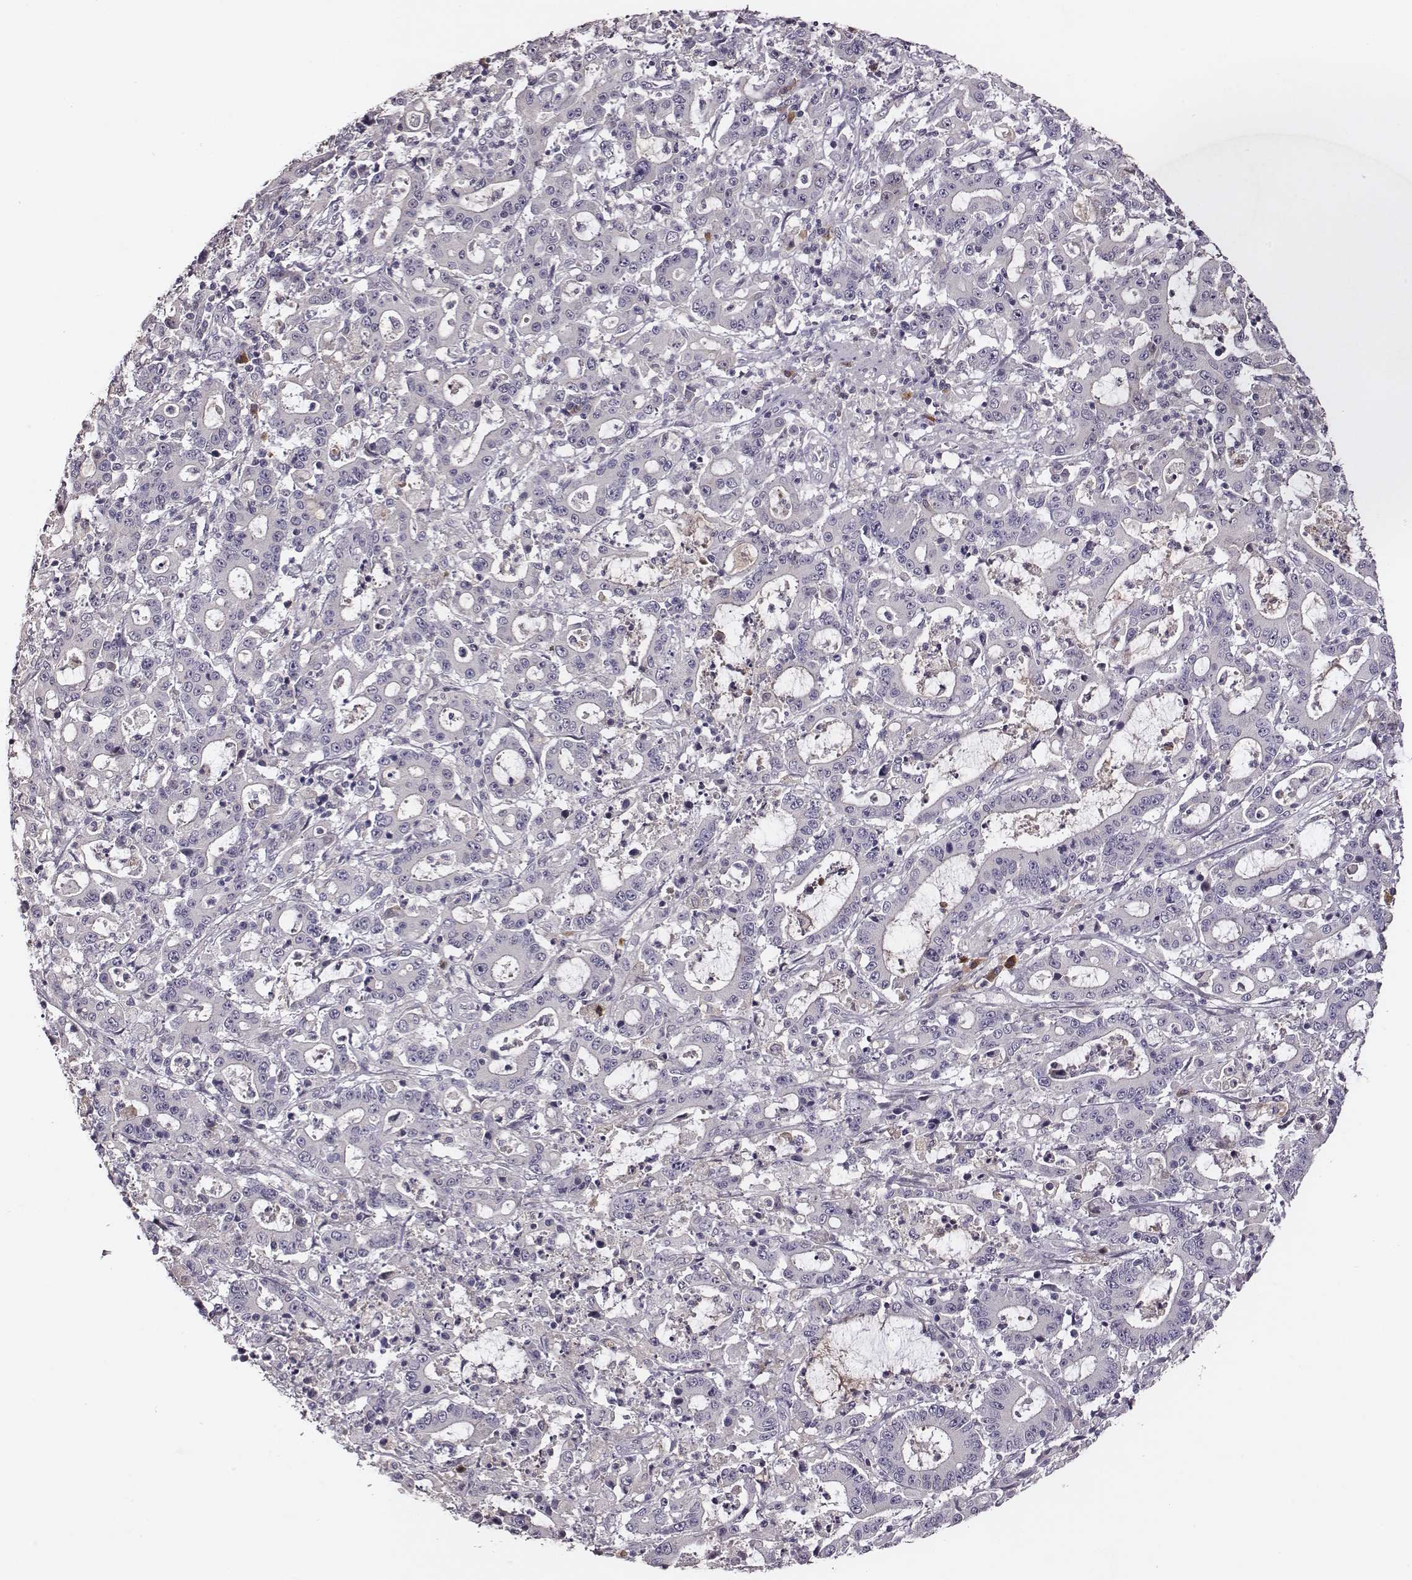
{"staining": {"intensity": "negative", "quantity": "none", "location": "none"}, "tissue": "stomach cancer", "cell_type": "Tumor cells", "image_type": "cancer", "snomed": [{"axis": "morphology", "description": "Adenocarcinoma, NOS"}, {"axis": "topography", "description": "Stomach, upper"}], "caption": "This is an IHC micrograph of stomach adenocarcinoma. There is no staining in tumor cells.", "gene": "SLC22A6", "patient": {"sex": "male", "age": 68}}